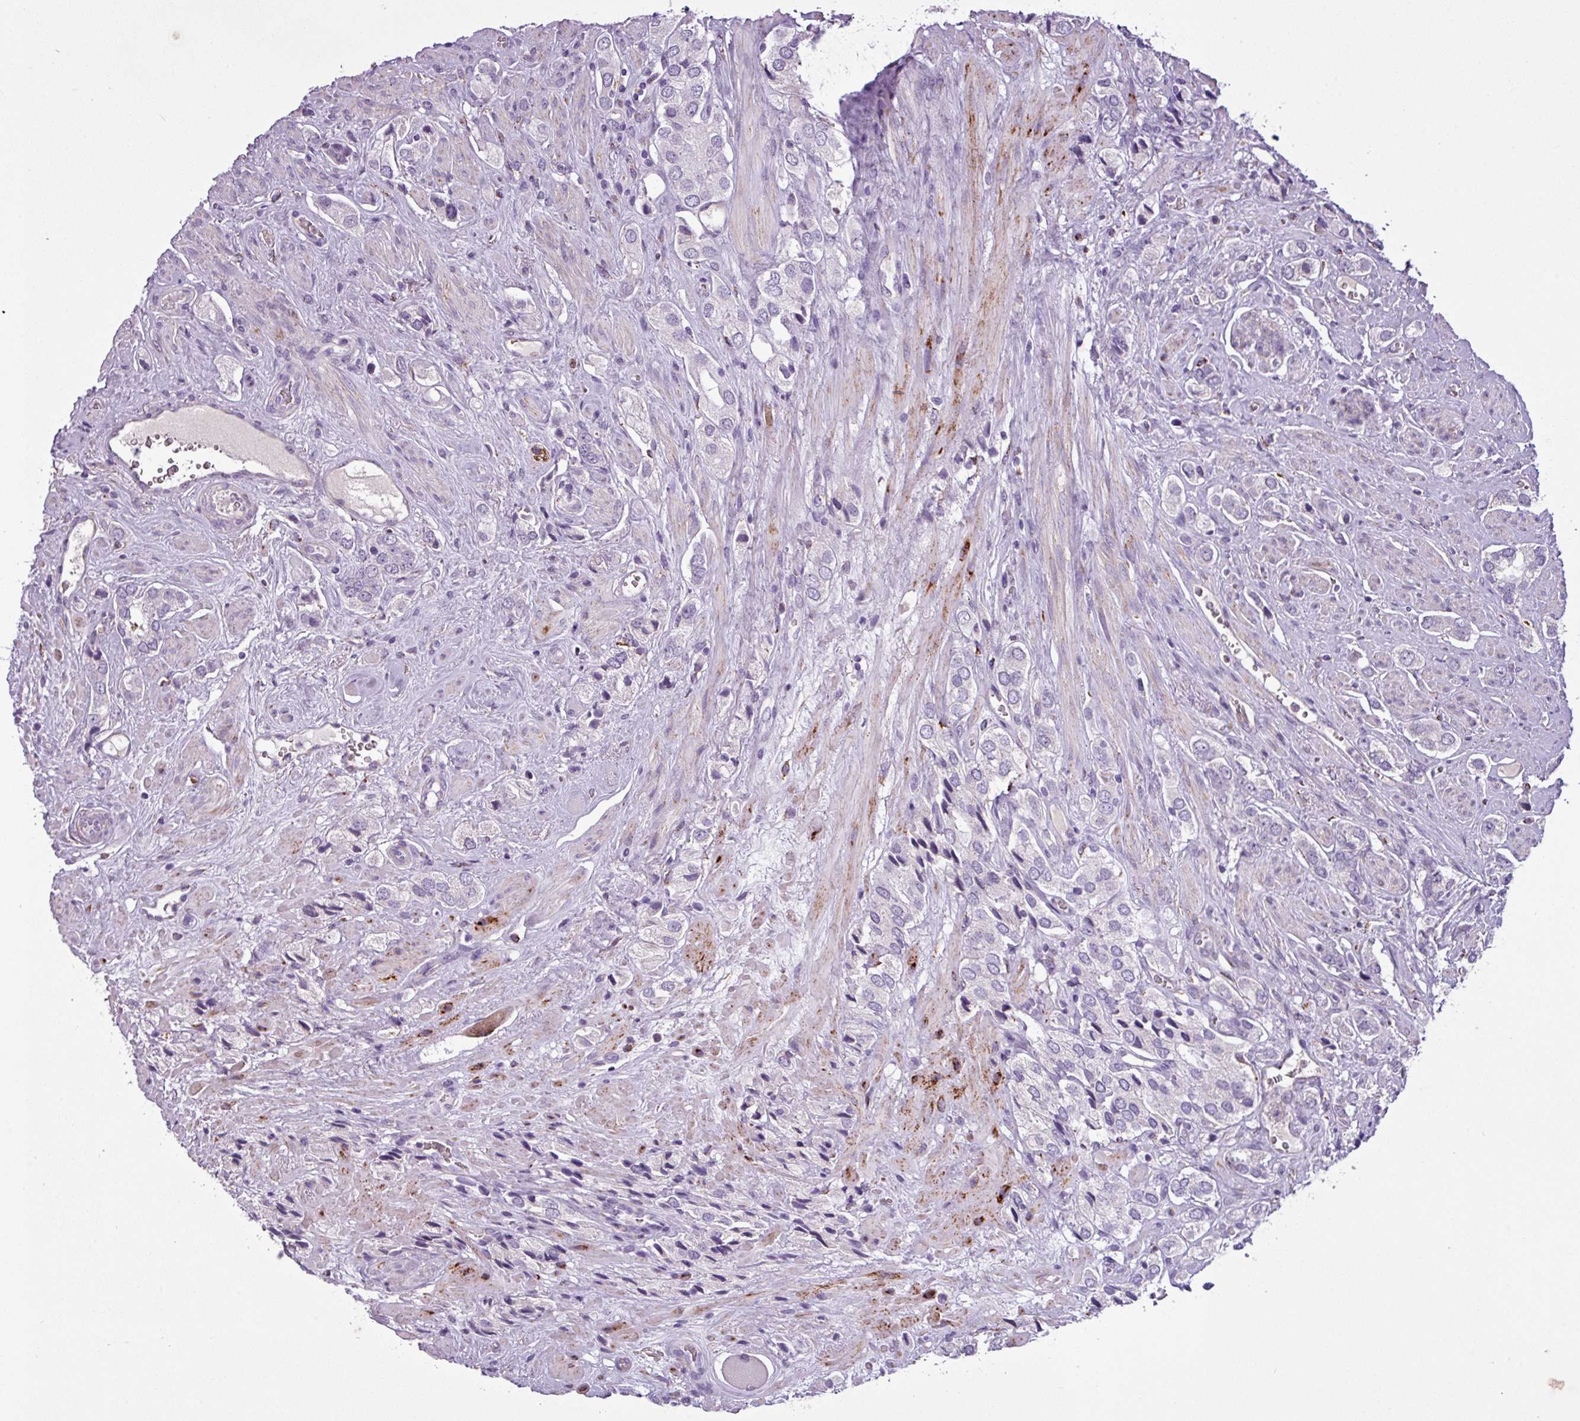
{"staining": {"intensity": "negative", "quantity": "none", "location": "none"}, "tissue": "prostate cancer", "cell_type": "Tumor cells", "image_type": "cancer", "snomed": [{"axis": "morphology", "description": "Adenocarcinoma, High grade"}, {"axis": "topography", "description": "Prostate and seminal vesicle, NOS"}], "caption": "Image shows no significant protein positivity in tumor cells of prostate cancer.", "gene": "ZNF667", "patient": {"sex": "male", "age": 64}}